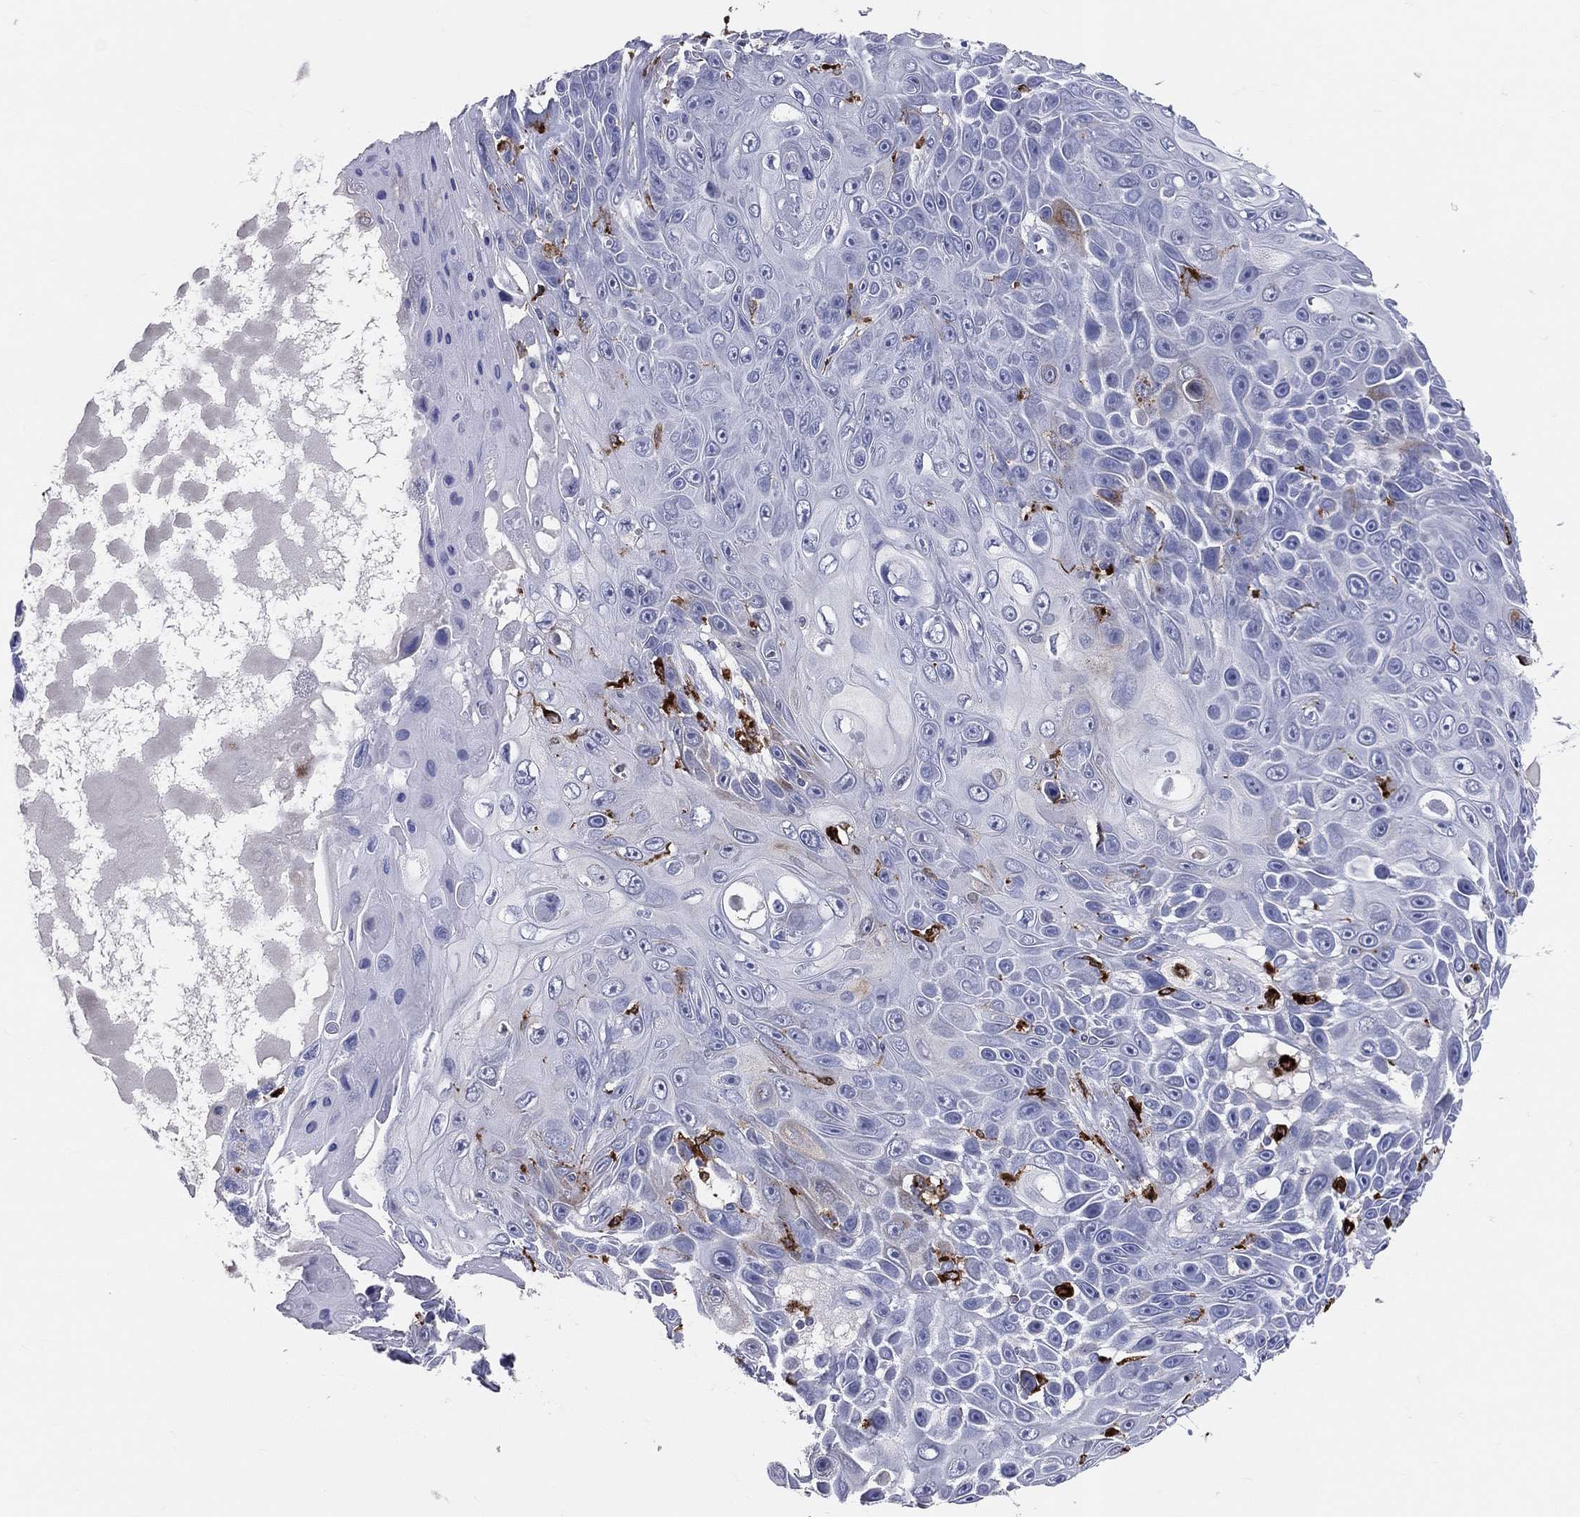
{"staining": {"intensity": "moderate", "quantity": "<25%", "location": "cytoplasmic/membranous"}, "tissue": "skin cancer", "cell_type": "Tumor cells", "image_type": "cancer", "snomed": [{"axis": "morphology", "description": "Squamous cell carcinoma, NOS"}, {"axis": "topography", "description": "Skin"}], "caption": "This is an image of immunohistochemistry (IHC) staining of skin cancer, which shows moderate expression in the cytoplasmic/membranous of tumor cells.", "gene": "CD74", "patient": {"sex": "male", "age": 82}}